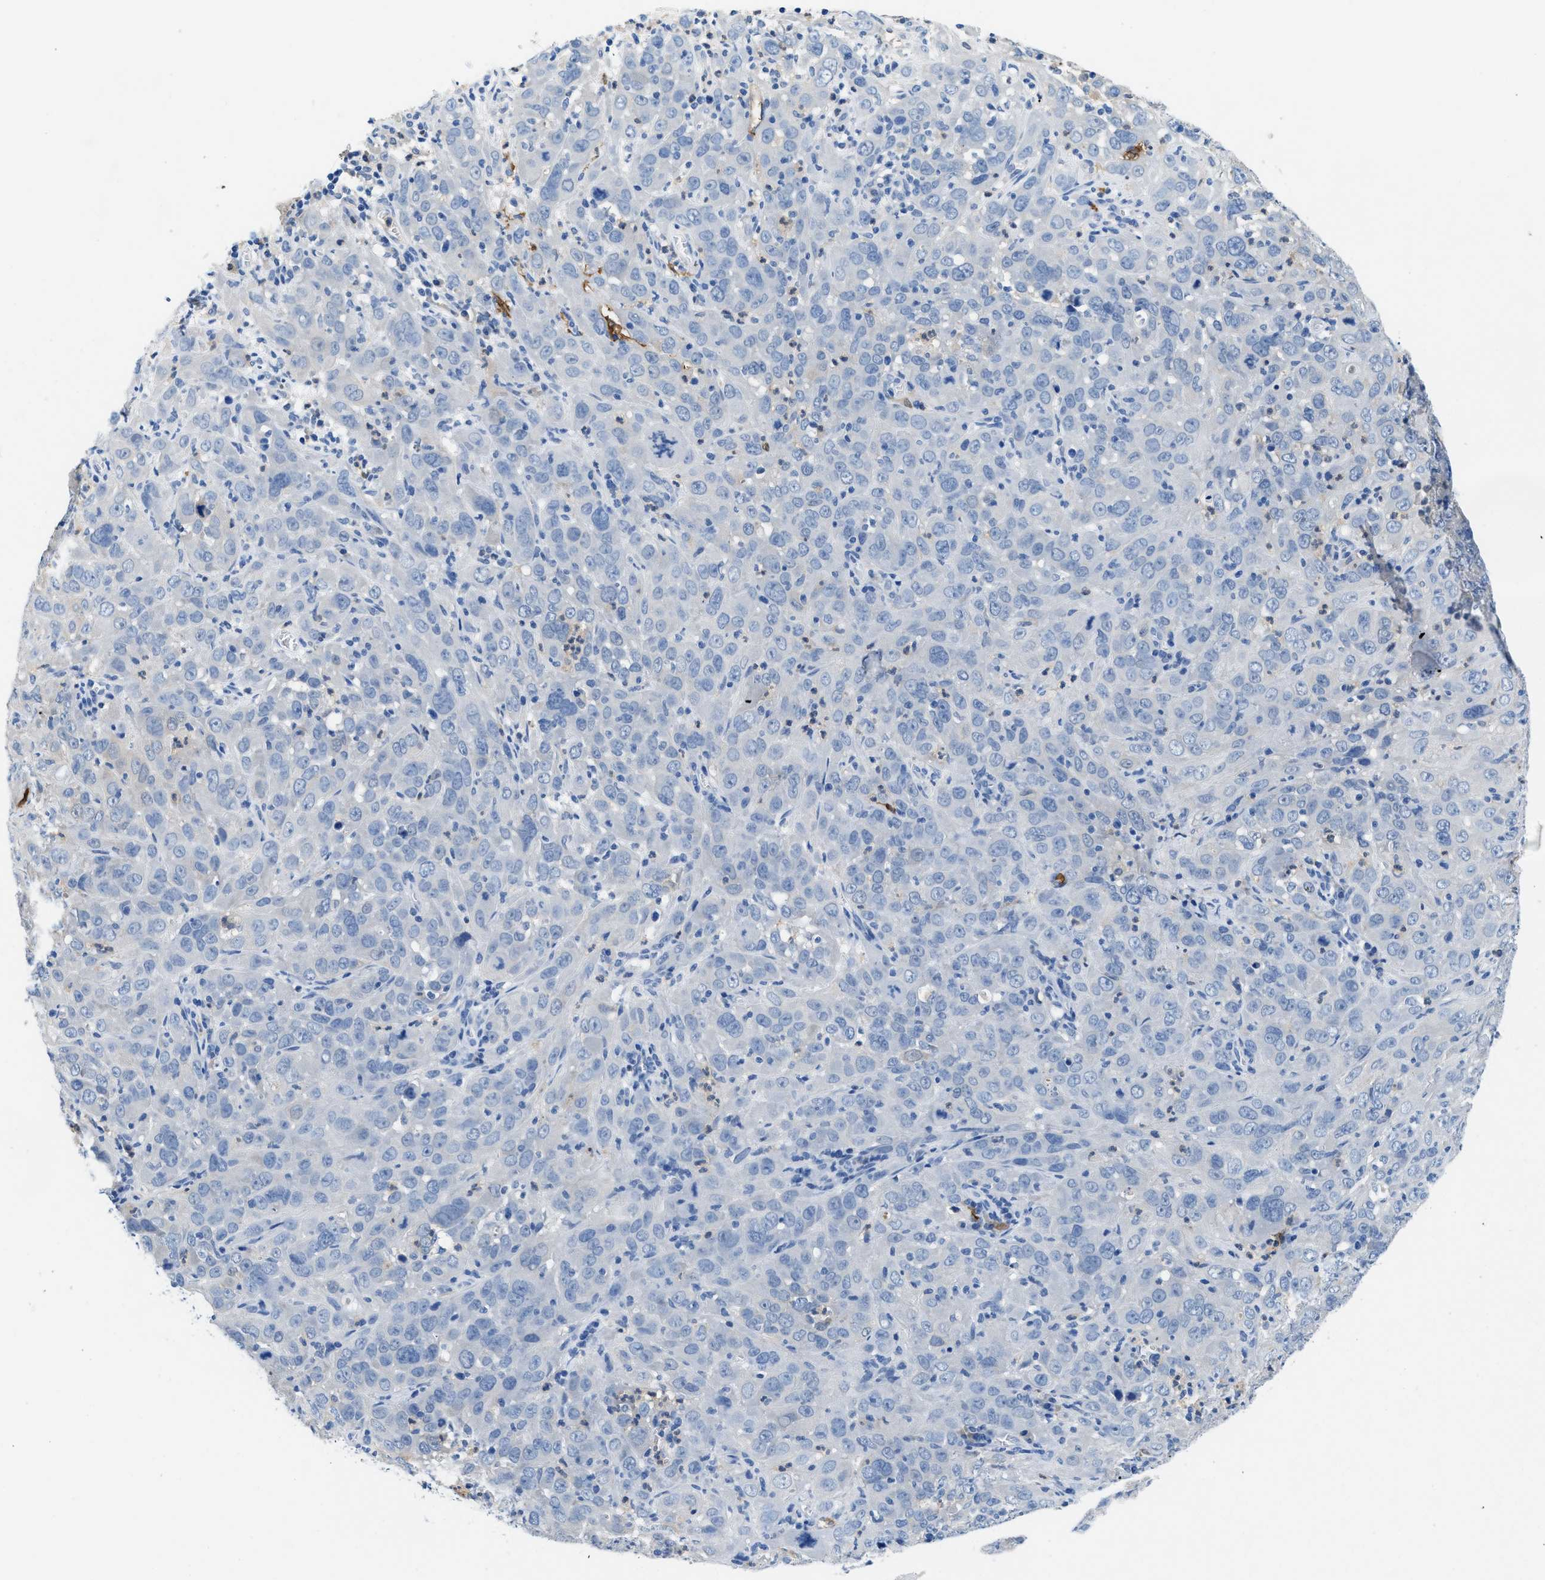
{"staining": {"intensity": "negative", "quantity": "none", "location": "none"}, "tissue": "cervical cancer", "cell_type": "Tumor cells", "image_type": "cancer", "snomed": [{"axis": "morphology", "description": "Squamous cell carcinoma, NOS"}, {"axis": "topography", "description": "Cervix"}], "caption": "An image of human cervical squamous cell carcinoma is negative for staining in tumor cells. (Stains: DAB IHC with hematoxylin counter stain, Microscopy: brightfield microscopy at high magnification).", "gene": "FADS6", "patient": {"sex": "female", "age": 32}}